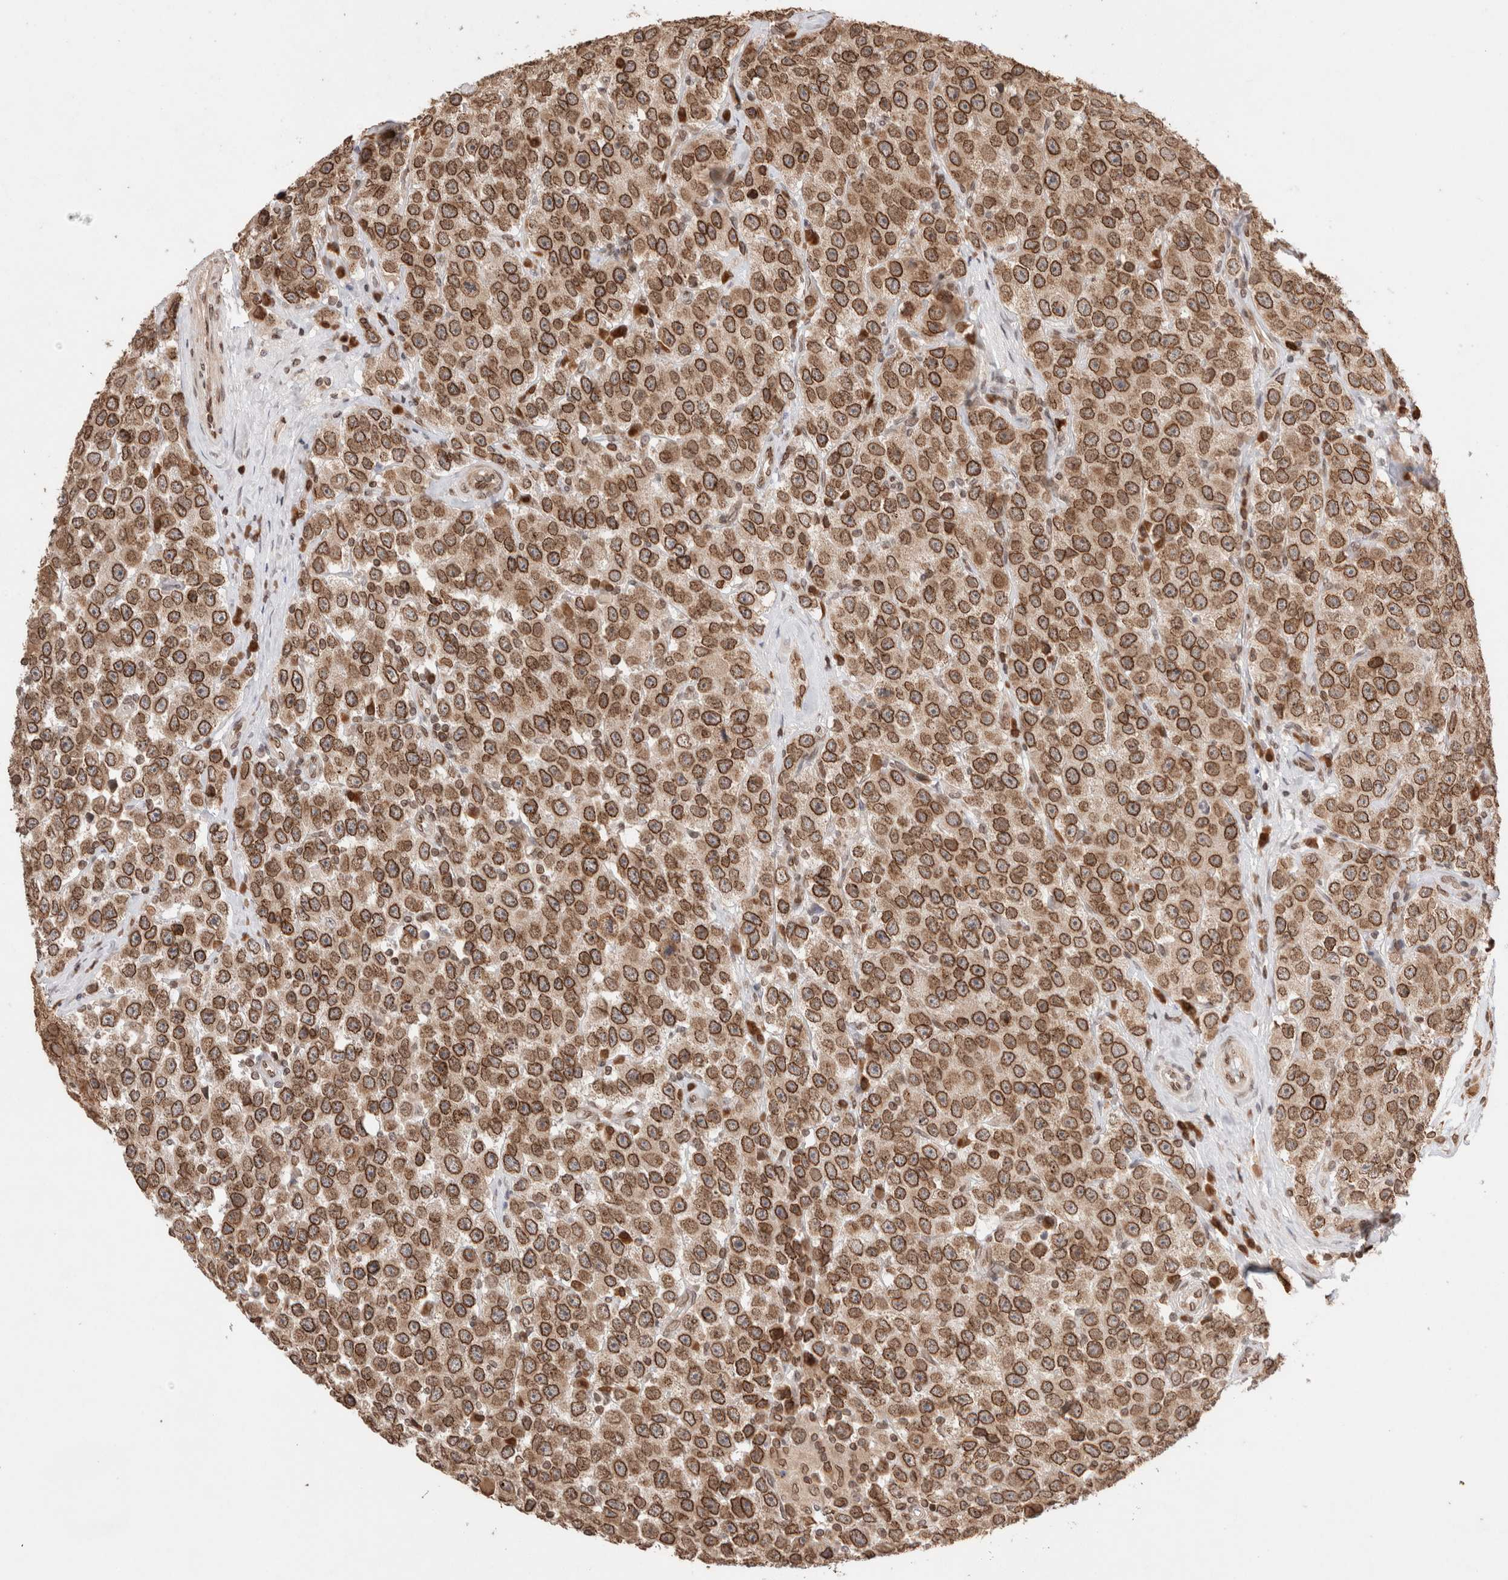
{"staining": {"intensity": "strong", "quantity": ">75%", "location": "cytoplasmic/membranous,nuclear"}, "tissue": "testis cancer", "cell_type": "Tumor cells", "image_type": "cancer", "snomed": [{"axis": "morphology", "description": "Seminoma, NOS"}, {"axis": "morphology", "description": "Carcinoma, Embryonal, NOS"}, {"axis": "topography", "description": "Testis"}], "caption": "Immunohistochemistry (IHC) photomicrograph of neoplastic tissue: human testis cancer (embryonal carcinoma) stained using immunohistochemistry demonstrates high levels of strong protein expression localized specifically in the cytoplasmic/membranous and nuclear of tumor cells, appearing as a cytoplasmic/membranous and nuclear brown color.", "gene": "TPR", "patient": {"sex": "male", "age": 28}}